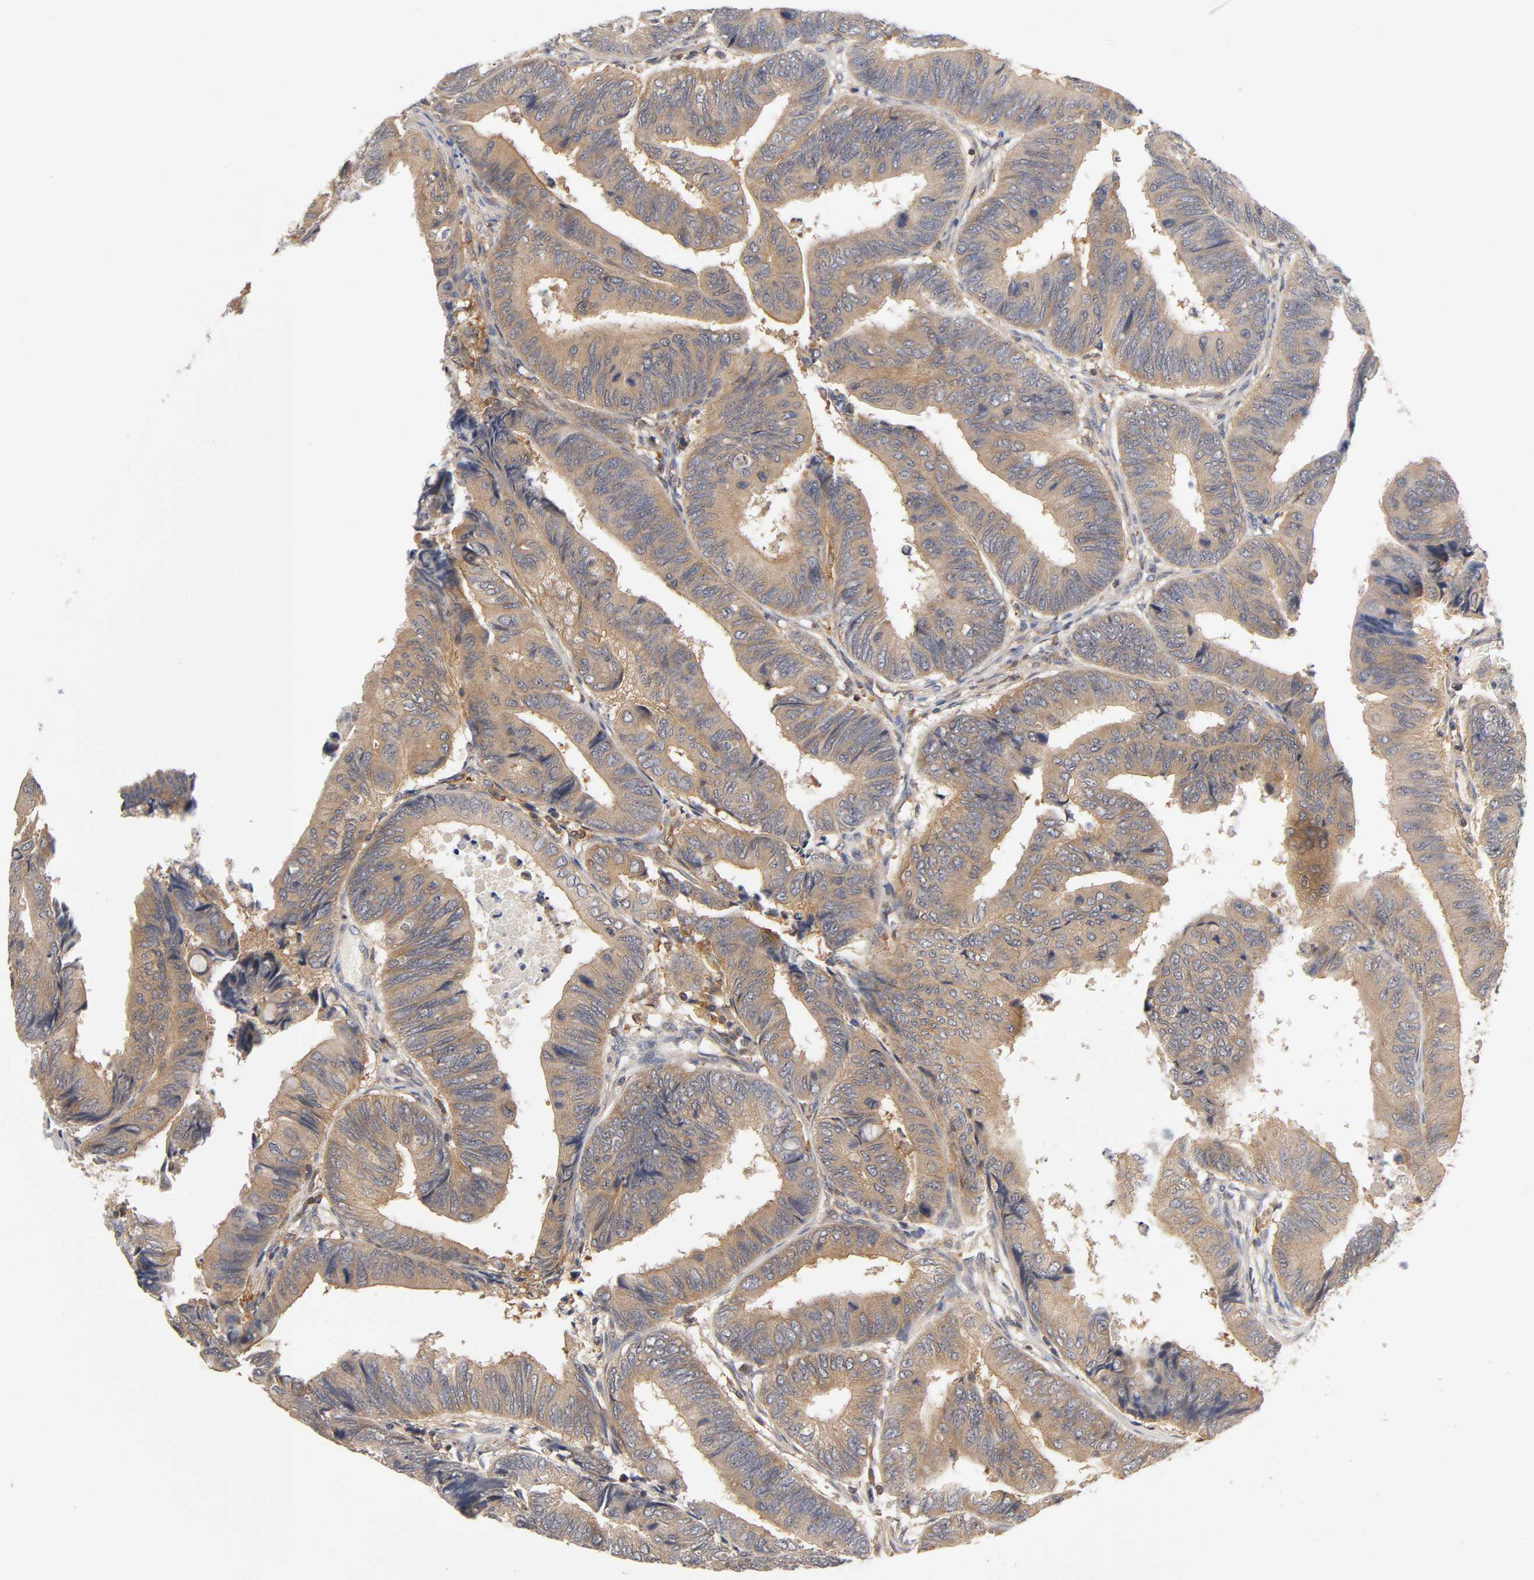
{"staining": {"intensity": "moderate", "quantity": ">75%", "location": "cytoplasmic/membranous"}, "tissue": "colorectal cancer", "cell_type": "Tumor cells", "image_type": "cancer", "snomed": [{"axis": "morphology", "description": "Normal tissue, NOS"}, {"axis": "morphology", "description": "Adenocarcinoma, NOS"}, {"axis": "topography", "description": "Rectum"}, {"axis": "topography", "description": "Peripheral nerve tissue"}], "caption": "Tumor cells show medium levels of moderate cytoplasmic/membranous positivity in approximately >75% of cells in adenocarcinoma (colorectal).", "gene": "ACTR2", "patient": {"sex": "male", "age": 92}}